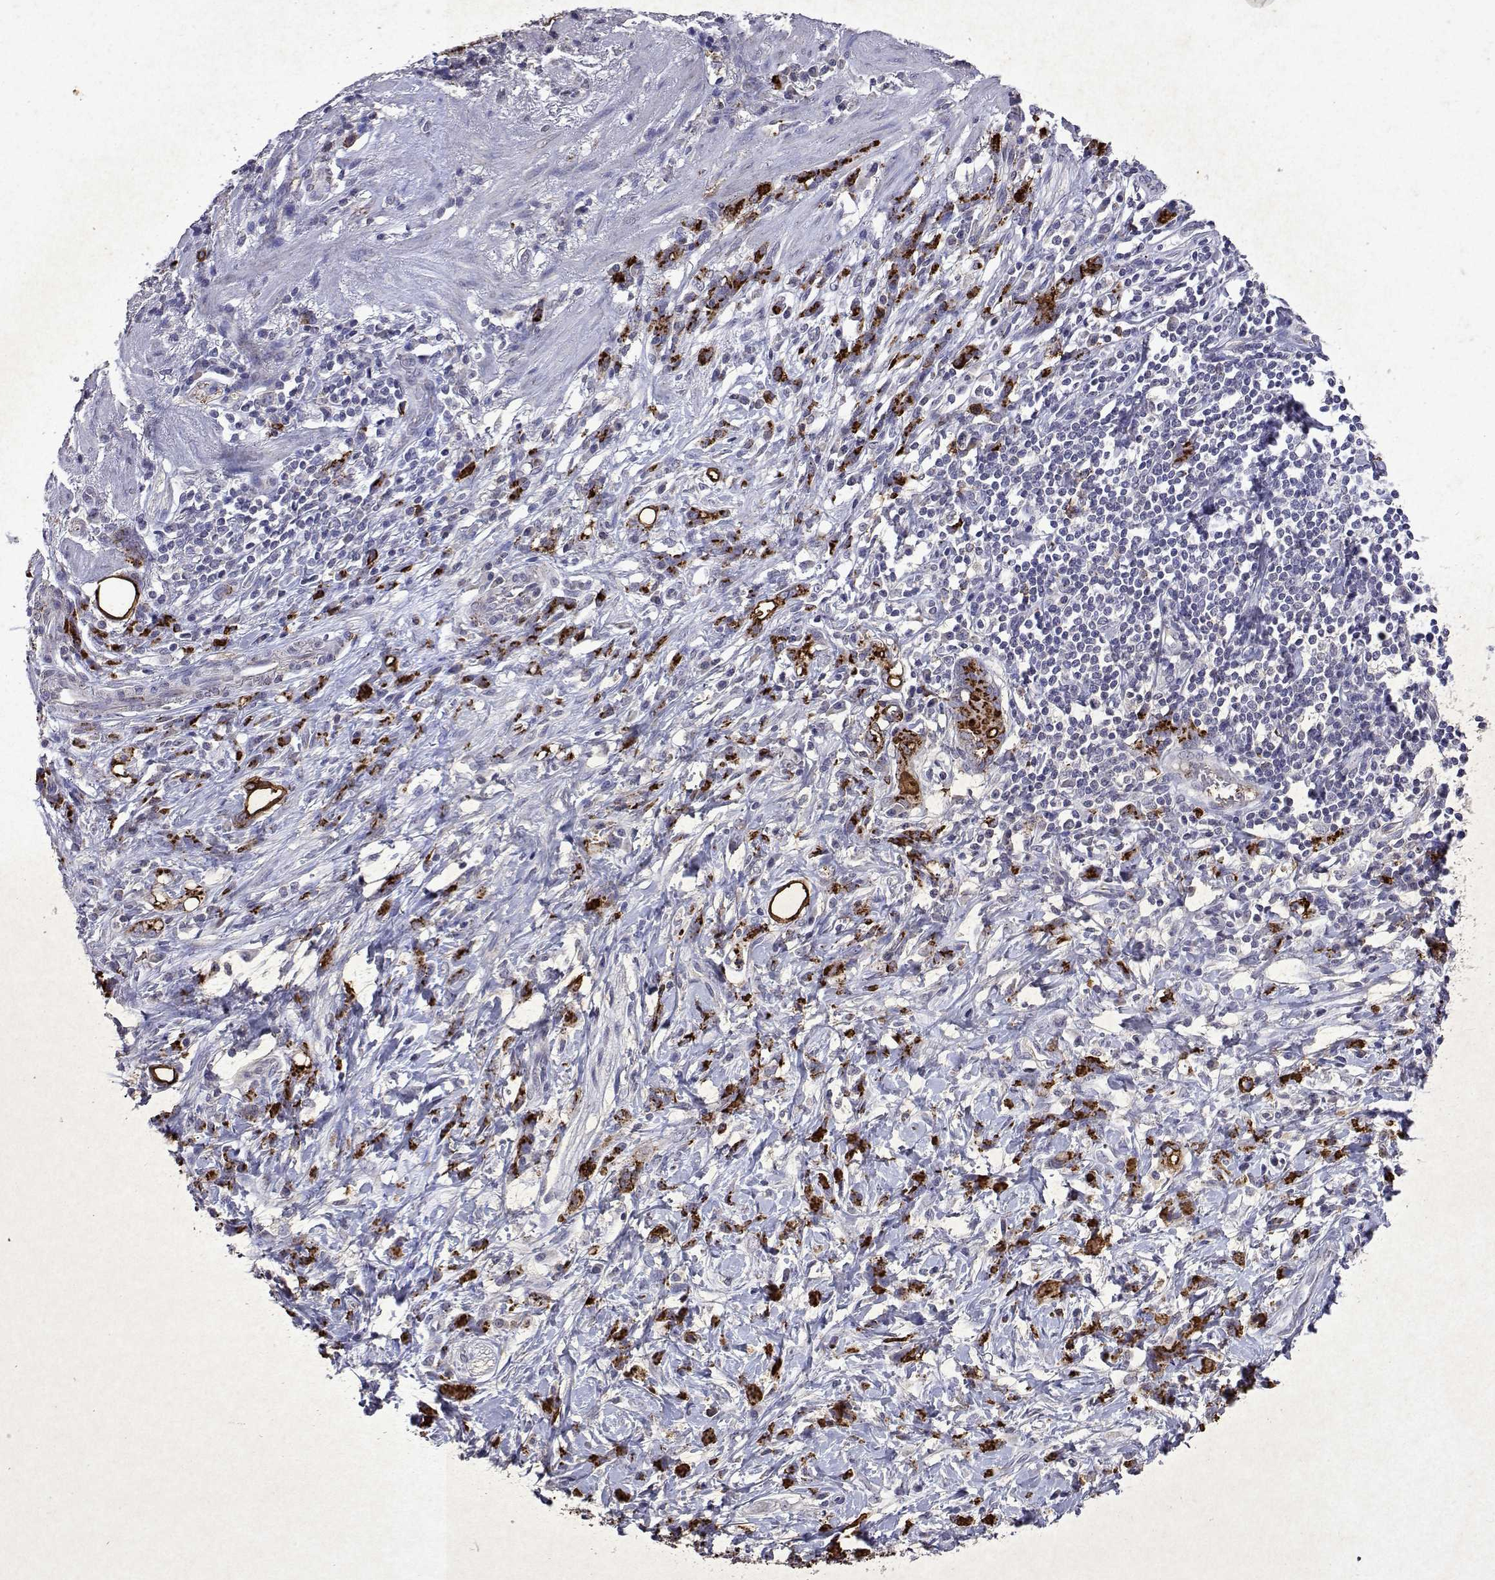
{"staining": {"intensity": "strong", "quantity": "25%-75%", "location": "cytoplasmic/membranous"}, "tissue": "stomach cancer", "cell_type": "Tumor cells", "image_type": "cancer", "snomed": [{"axis": "morphology", "description": "Adenocarcinoma, NOS"}, {"axis": "topography", "description": "Stomach"}], "caption": "High-magnification brightfield microscopy of stomach cancer stained with DAB (3,3'-diaminobenzidine) (brown) and counterstained with hematoxylin (blue). tumor cells exhibit strong cytoplasmic/membranous expression is seen in about25%-75% of cells. (DAB IHC with brightfield microscopy, high magnification).", "gene": "DUSP28", "patient": {"sex": "female", "age": 84}}